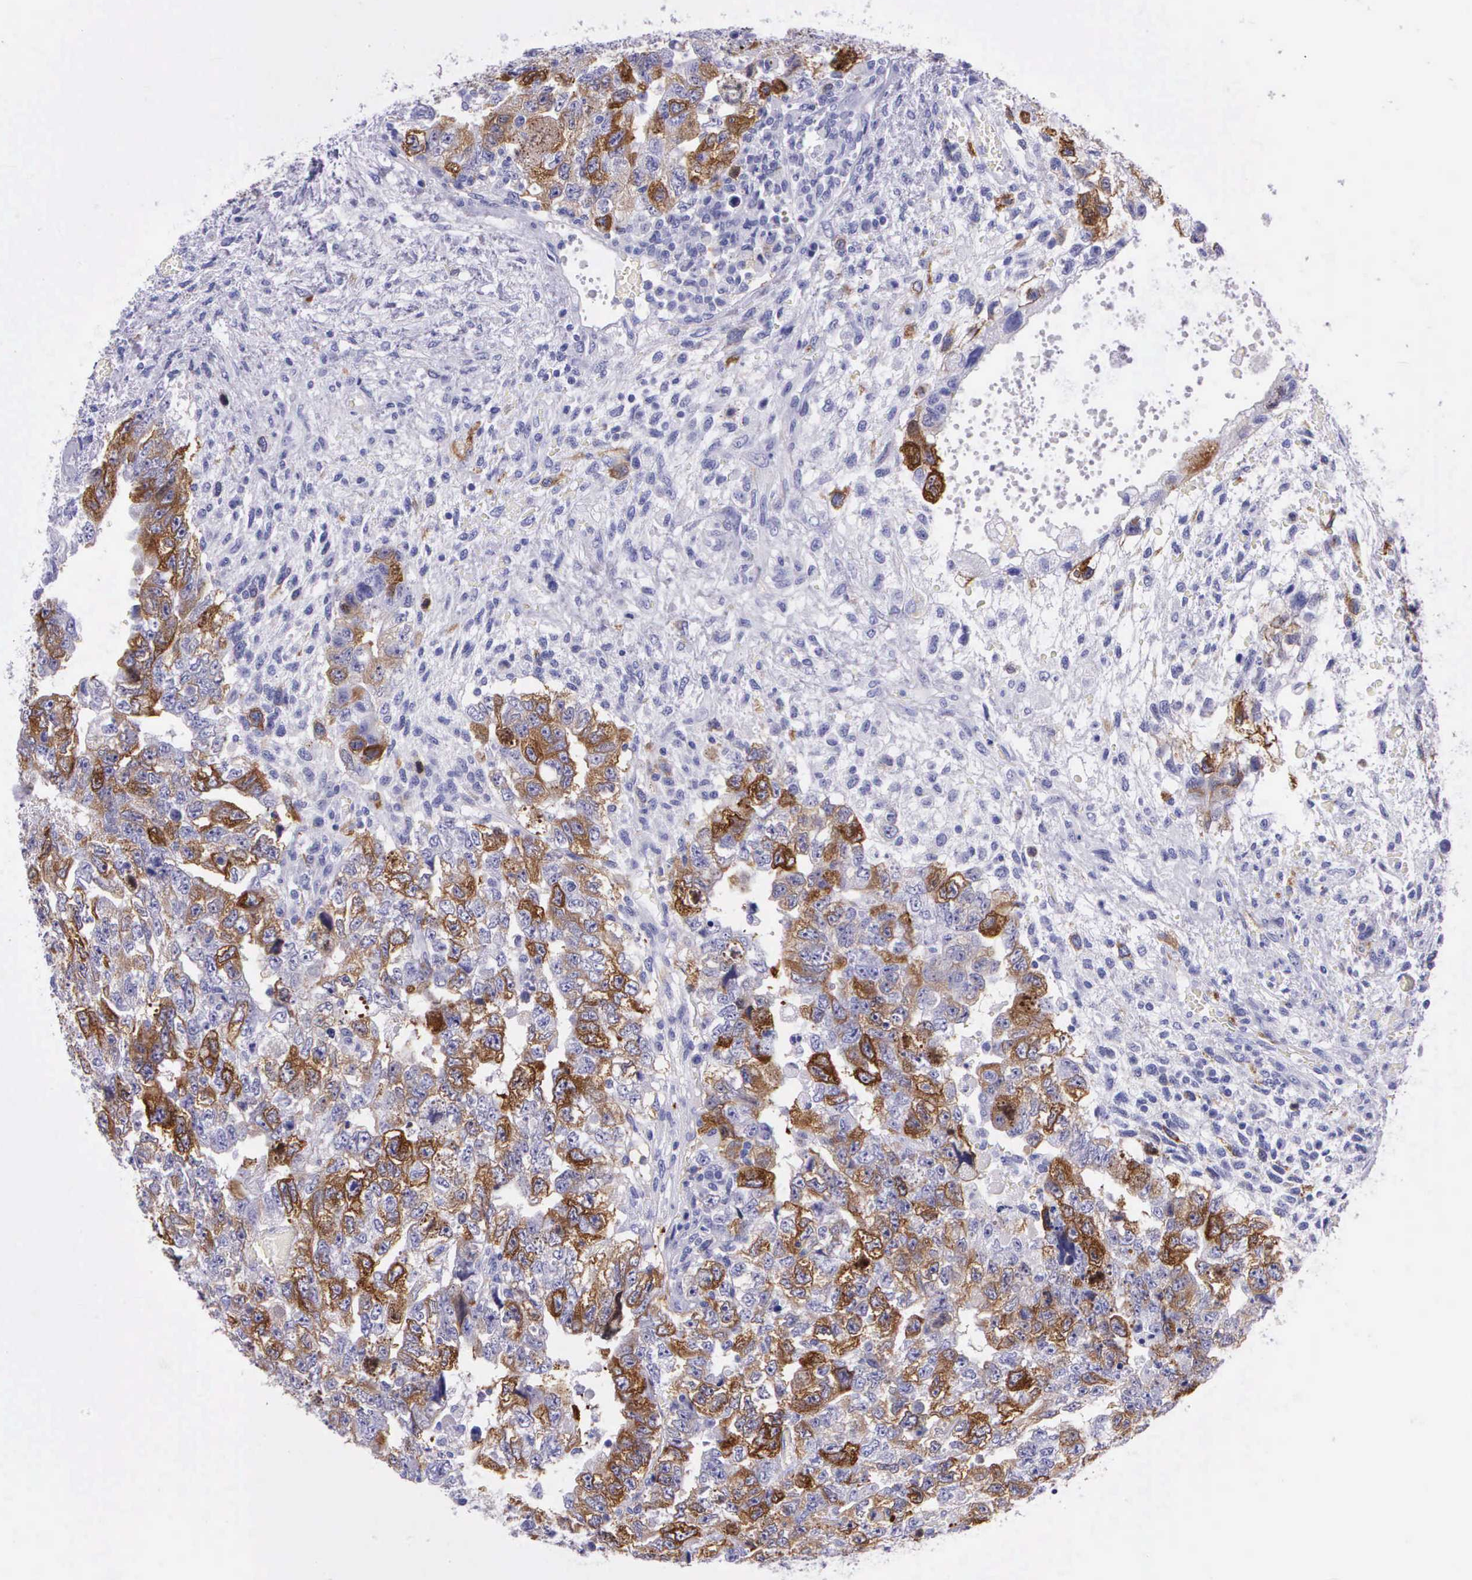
{"staining": {"intensity": "moderate", "quantity": "25%-75%", "location": "cytoplasmic/membranous"}, "tissue": "testis cancer", "cell_type": "Tumor cells", "image_type": "cancer", "snomed": [{"axis": "morphology", "description": "Carcinoma, Embryonal, NOS"}, {"axis": "topography", "description": "Testis"}], "caption": "Immunohistochemistry (IHC) (DAB (3,3'-diaminobenzidine)) staining of human testis cancer (embryonal carcinoma) displays moderate cytoplasmic/membranous protein positivity in approximately 25%-75% of tumor cells. Immunohistochemistry stains the protein in brown and the nuclei are stained blue.", "gene": "CCNB1", "patient": {"sex": "male", "age": 36}}